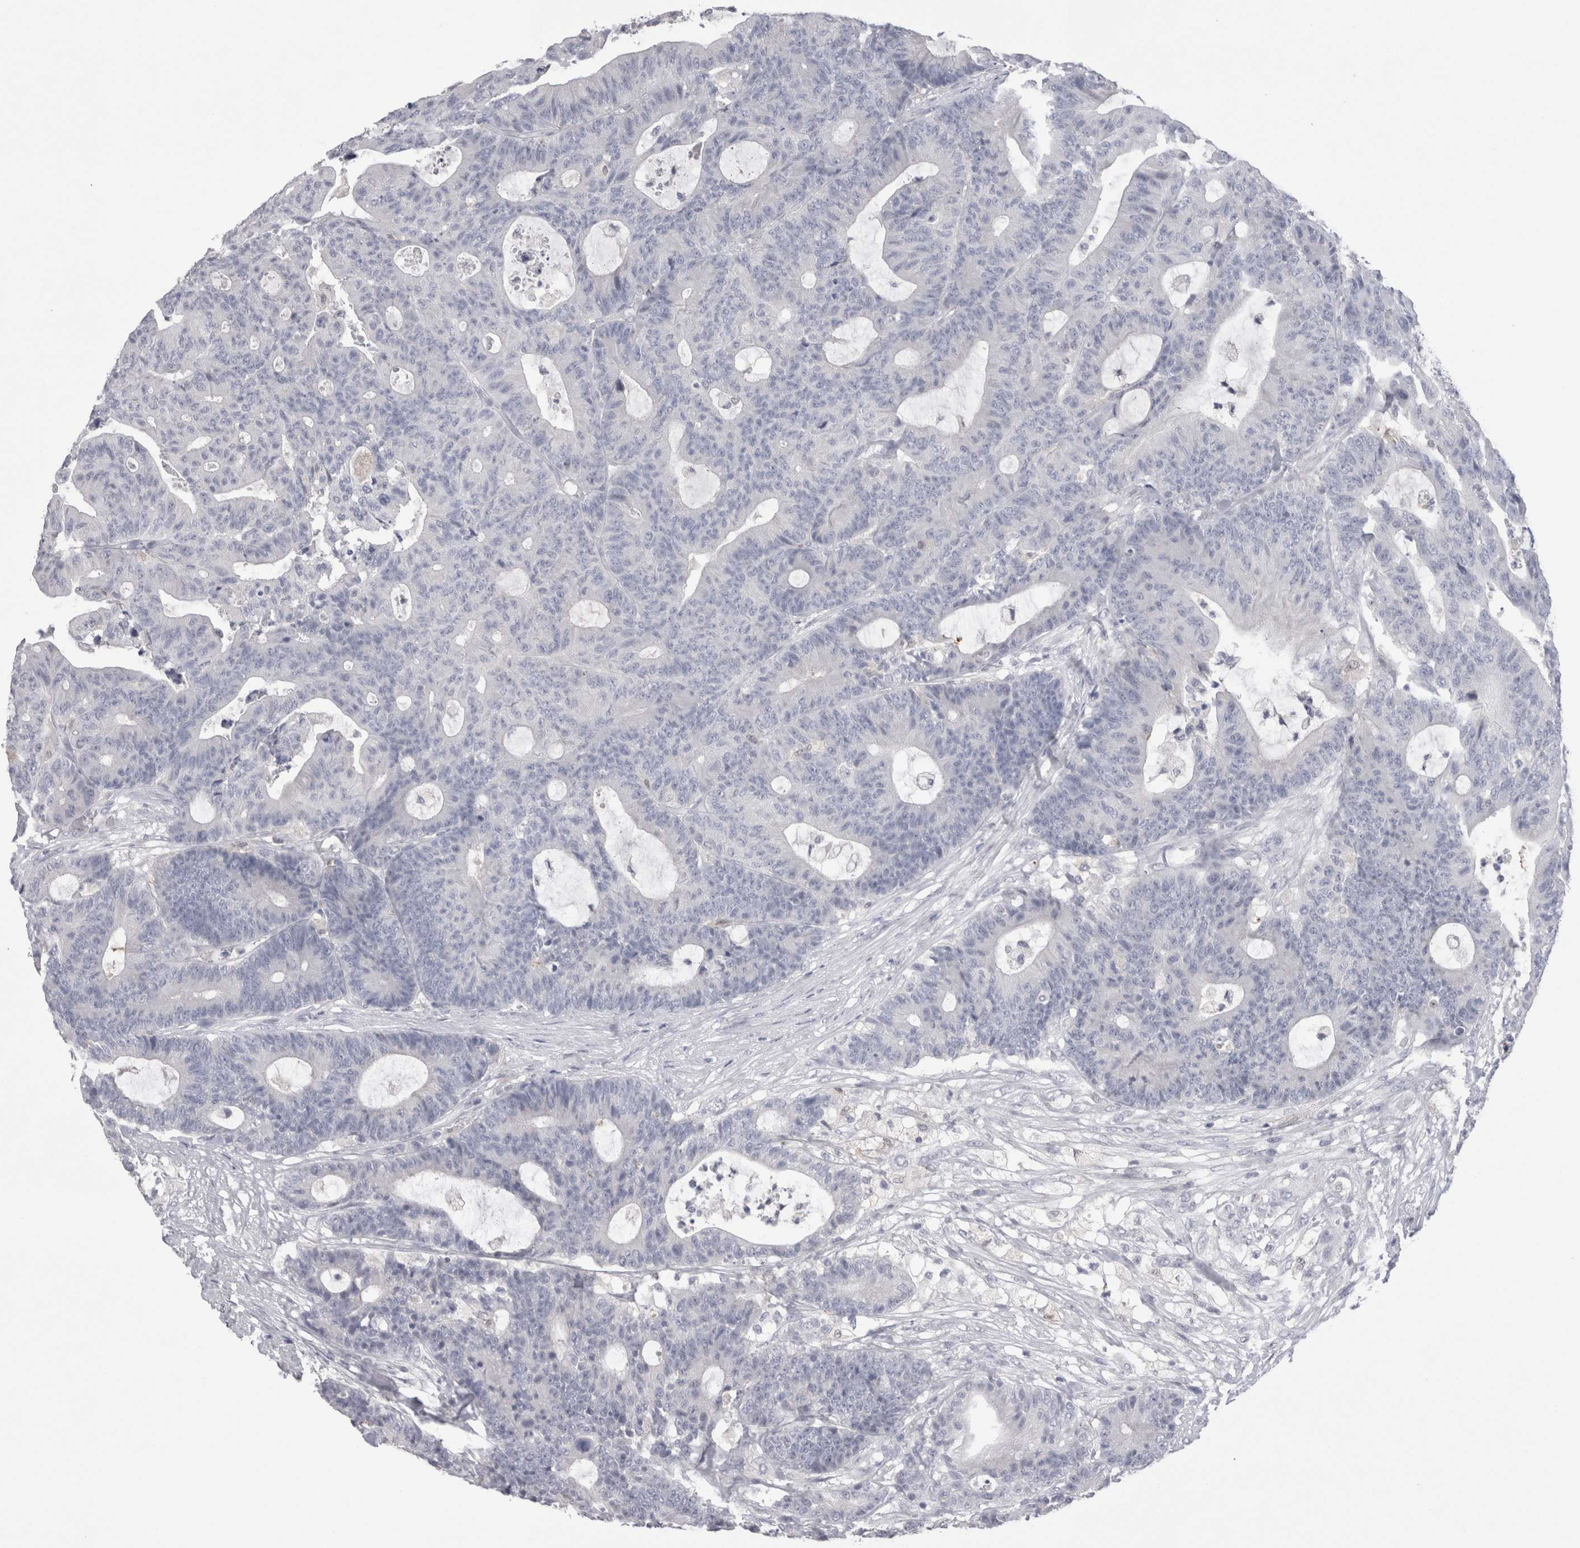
{"staining": {"intensity": "negative", "quantity": "none", "location": "none"}, "tissue": "colorectal cancer", "cell_type": "Tumor cells", "image_type": "cancer", "snomed": [{"axis": "morphology", "description": "Adenocarcinoma, NOS"}, {"axis": "topography", "description": "Colon"}], "caption": "Colorectal cancer stained for a protein using immunohistochemistry (IHC) shows no positivity tumor cells.", "gene": "SUCNR1", "patient": {"sex": "female", "age": 84}}